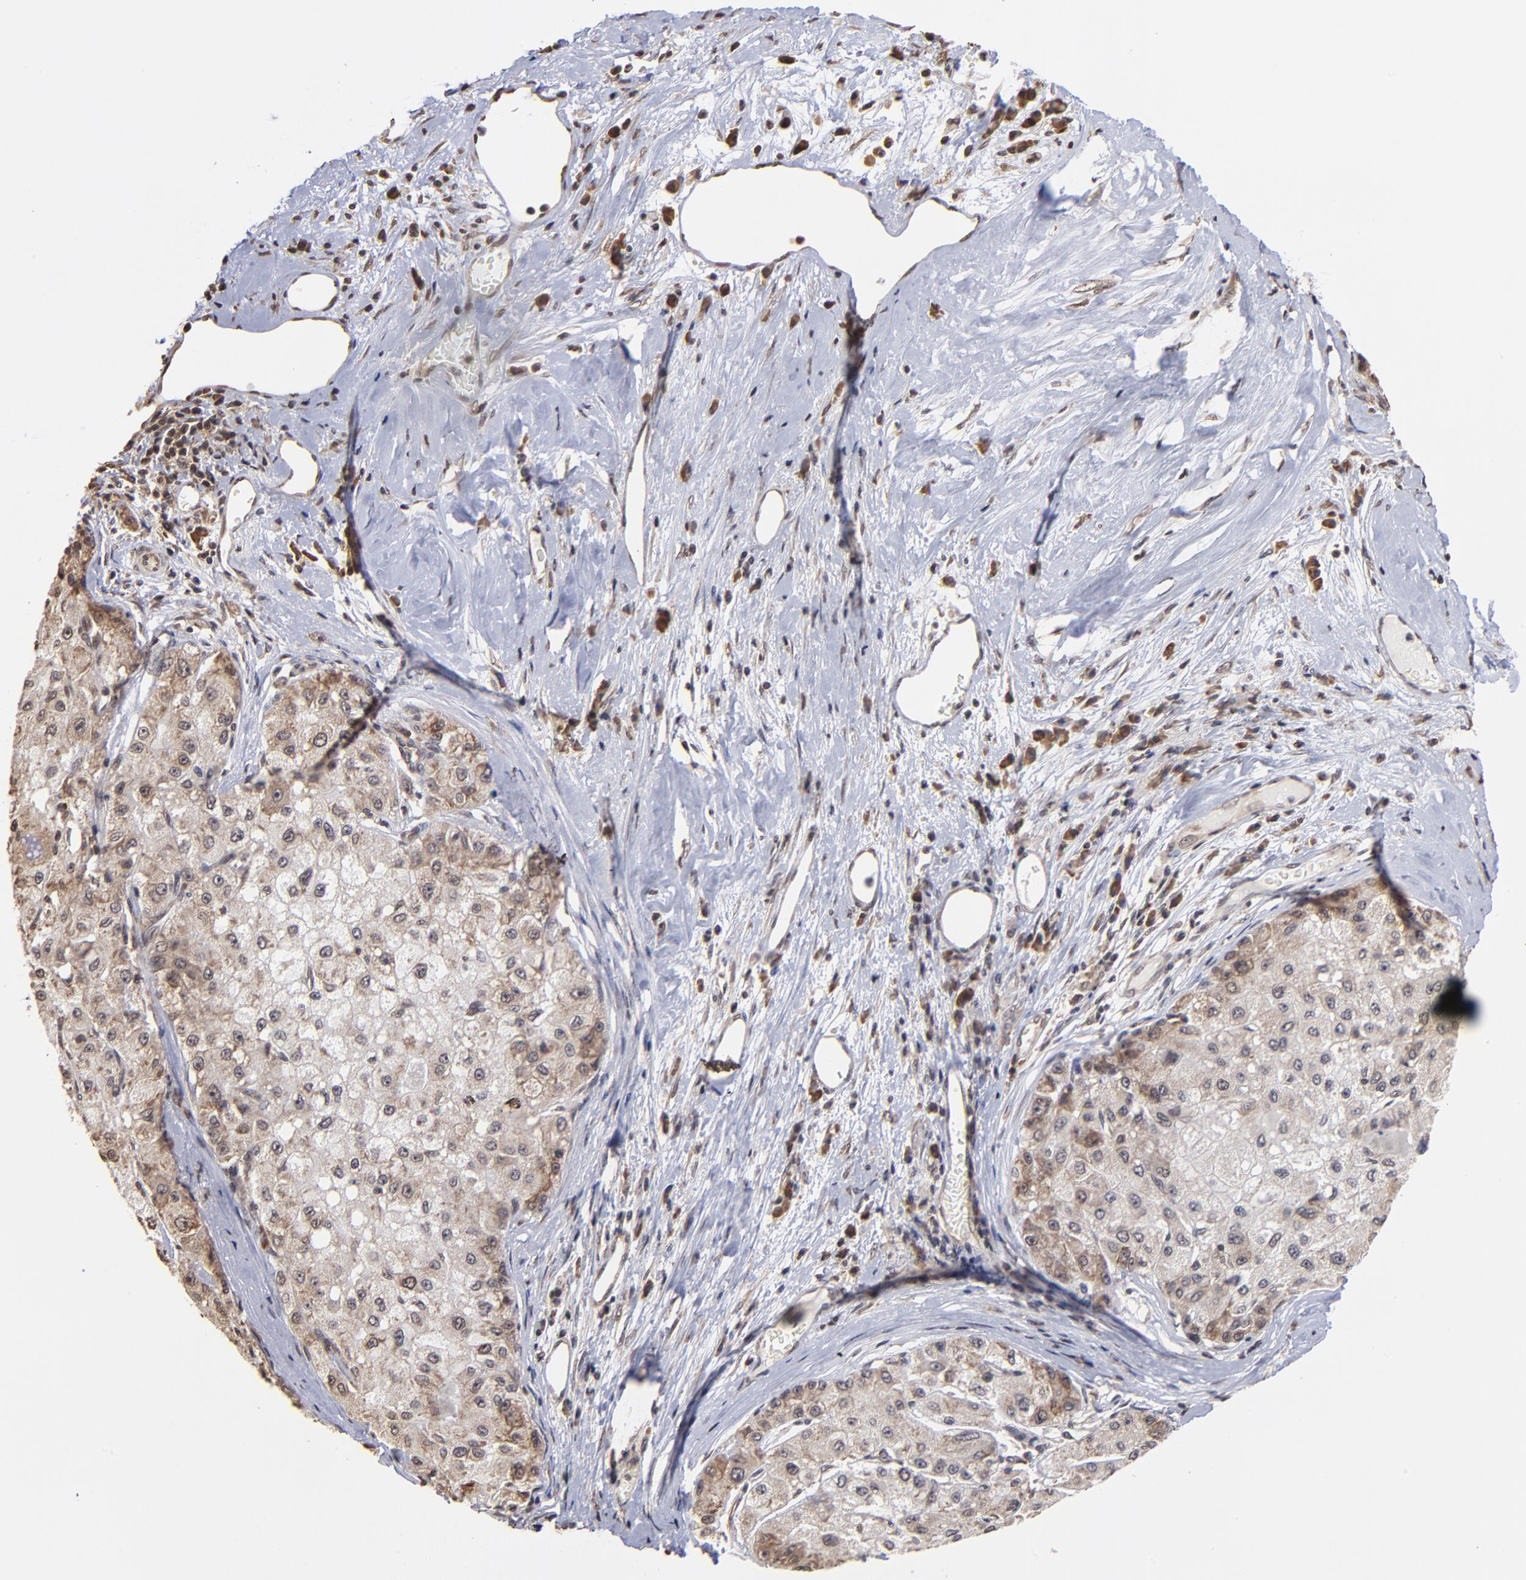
{"staining": {"intensity": "weak", "quantity": "25%-75%", "location": "cytoplasmic/membranous,nuclear"}, "tissue": "liver cancer", "cell_type": "Tumor cells", "image_type": "cancer", "snomed": [{"axis": "morphology", "description": "Carcinoma, Hepatocellular, NOS"}, {"axis": "topography", "description": "Liver"}], "caption": "Protein expression analysis of liver cancer (hepatocellular carcinoma) exhibits weak cytoplasmic/membranous and nuclear expression in approximately 25%-75% of tumor cells.", "gene": "BRPF1", "patient": {"sex": "male", "age": 80}}